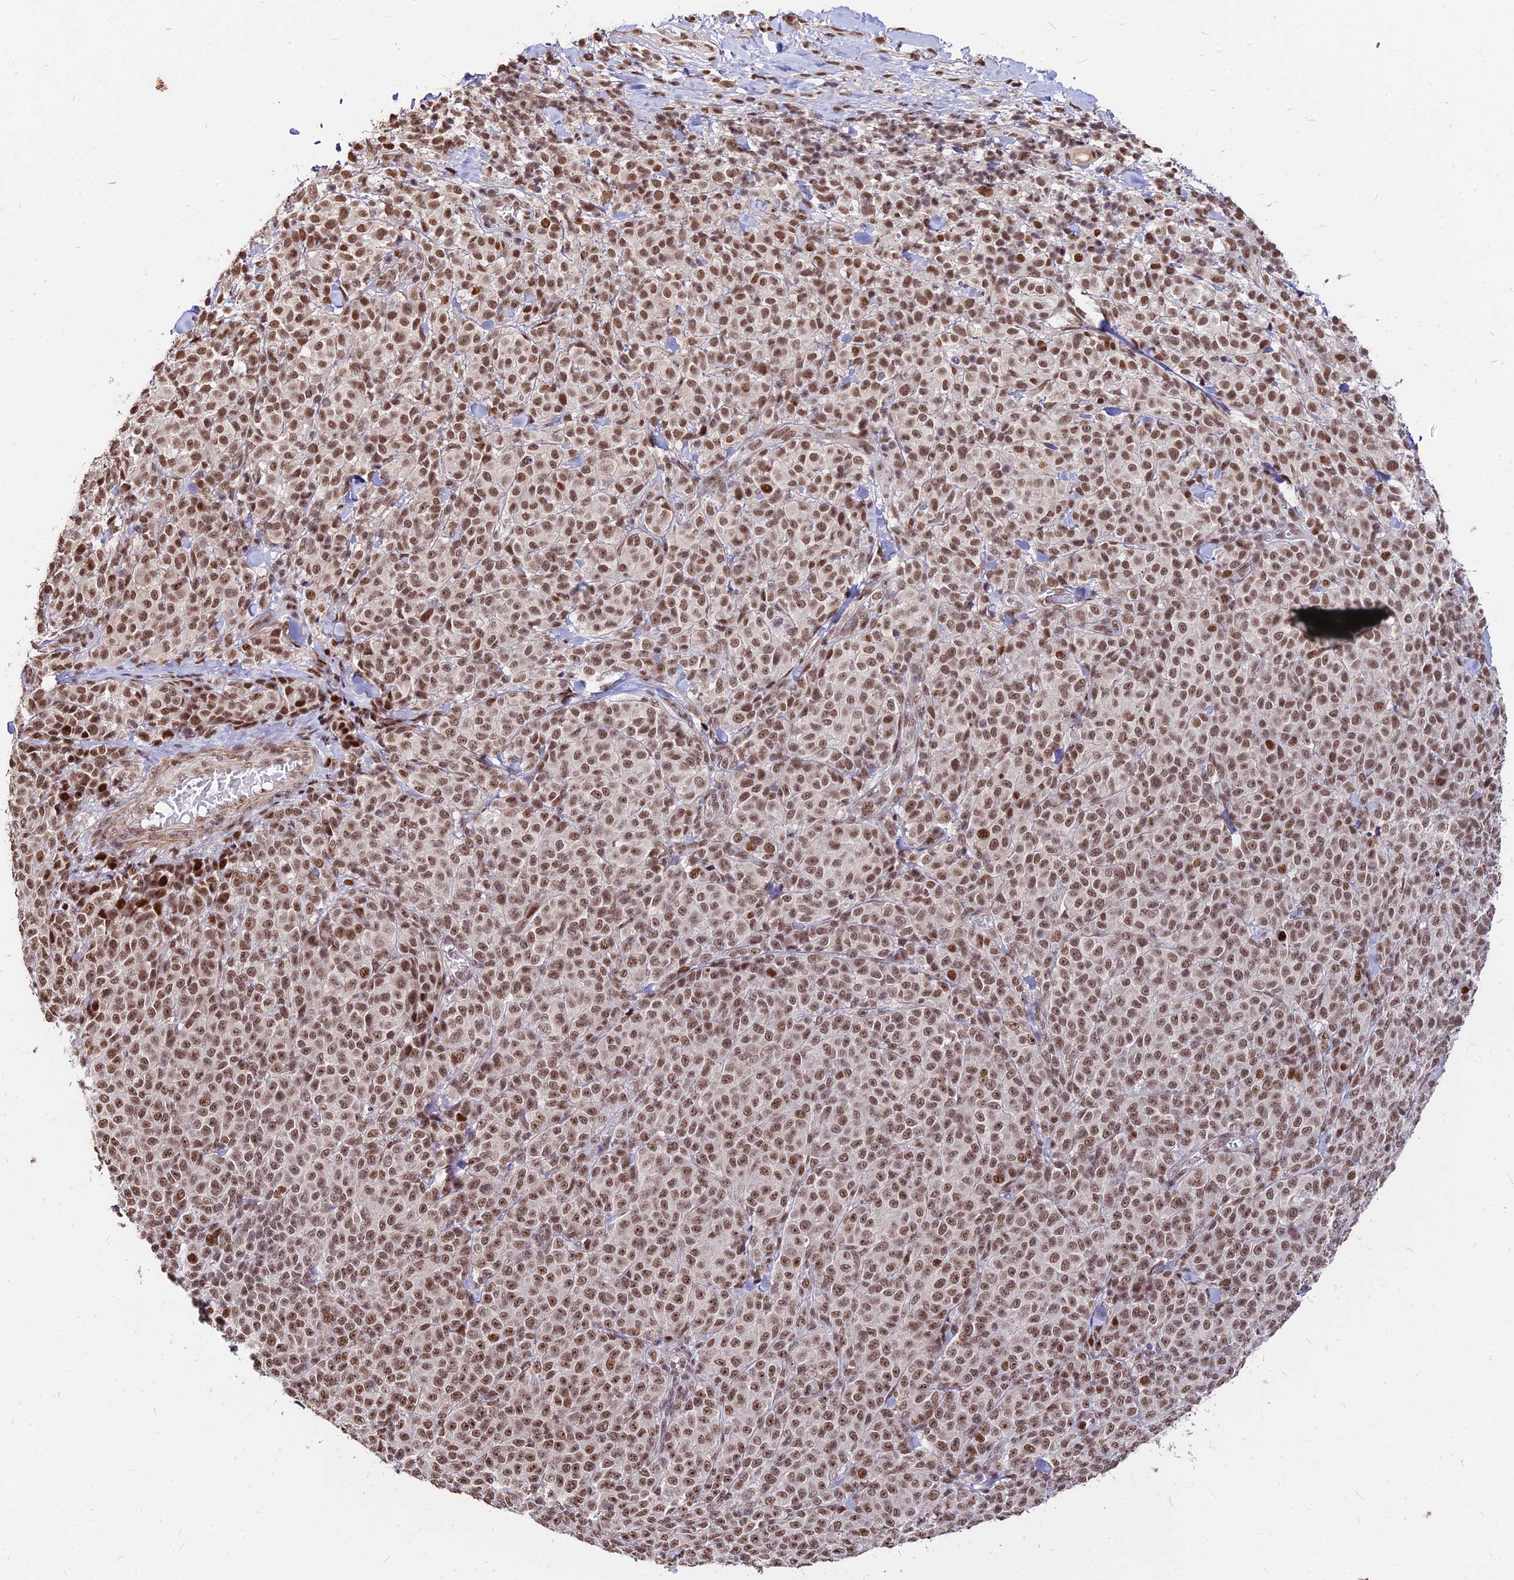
{"staining": {"intensity": "strong", "quantity": ">75%", "location": "nuclear"}, "tissue": "melanoma", "cell_type": "Tumor cells", "image_type": "cancer", "snomed": [{"axis": "morphology", "description": "Normal tissue, NOS"}, {"axis": "morphology", "description": "Malignant melanoma, NOS"}, {"axis": "topography", "description": "Skin"}], "caption": "Melanoma was stained to show a protein in brown. There is high levels of strong nuclear positivity in approximately >75% of tumor cells. Using DAB (3,3'-diaminobenzidine) (brown) and hematoxylin (blue) stains, captured at high magnification using brightfield microscopy.", "gene": "ZBED4", "patient": {"sex": "female", "age": 34}}